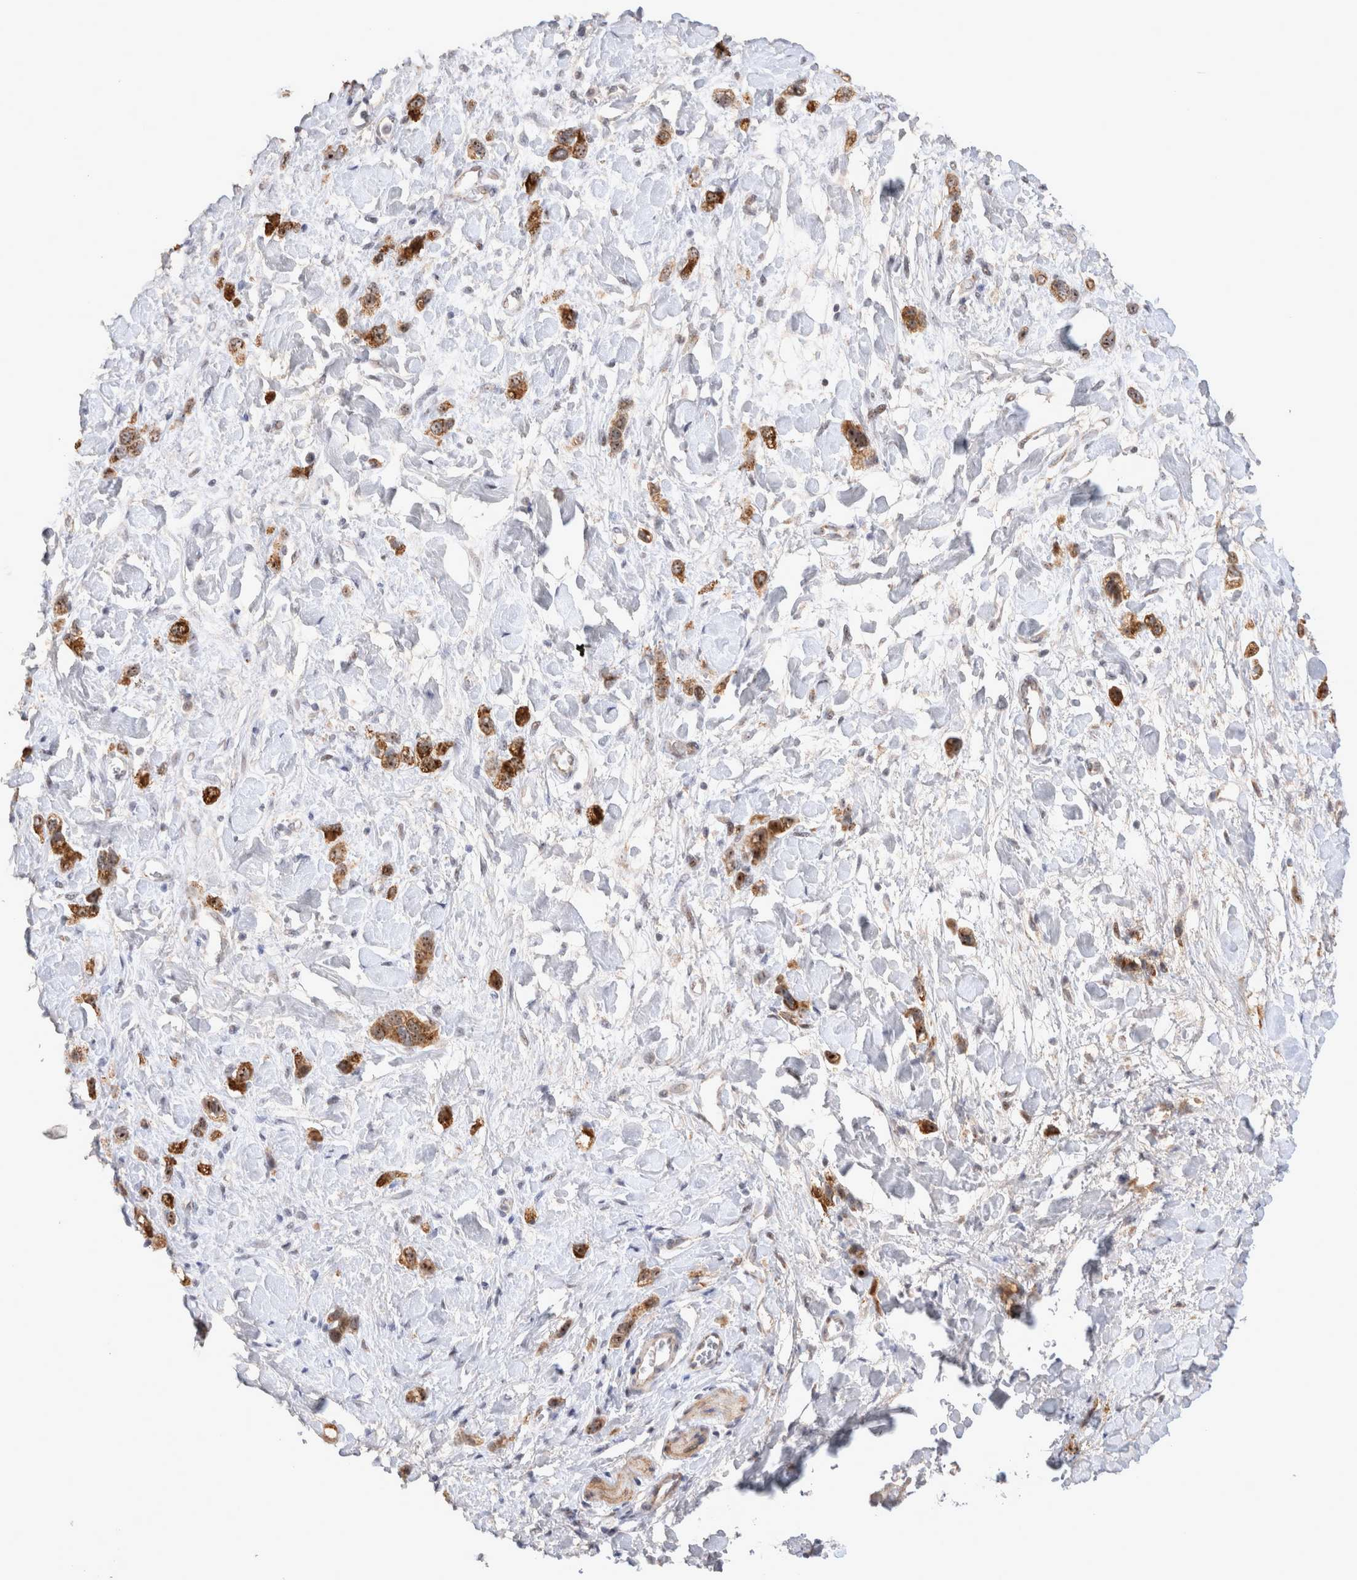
{"staining": {"intensity": "moderate", "quantity": ">75%", "location": "cytoplasmic/membranous,nuclear"}, "tissue": "stomach cancer", "cell_type": "Tumor cells", "image_type": "cancer", "snomed": [{"axis": "morphology", "description": "Adenocarcinoma, NOS"}, {"axis": "topography", "description": "Stomach"}], "caption": "DAB (3,3'-diaminobenzidine) immunohistochemical staining of stomach cancer (adenocarcinoma) exhibits moderate cytoplasmic/membranous and nuclear protein positivity in approximately >75% of tumor cells.", "gene": "MRPL37", "patient": {"sex": "female", "age": 65}}